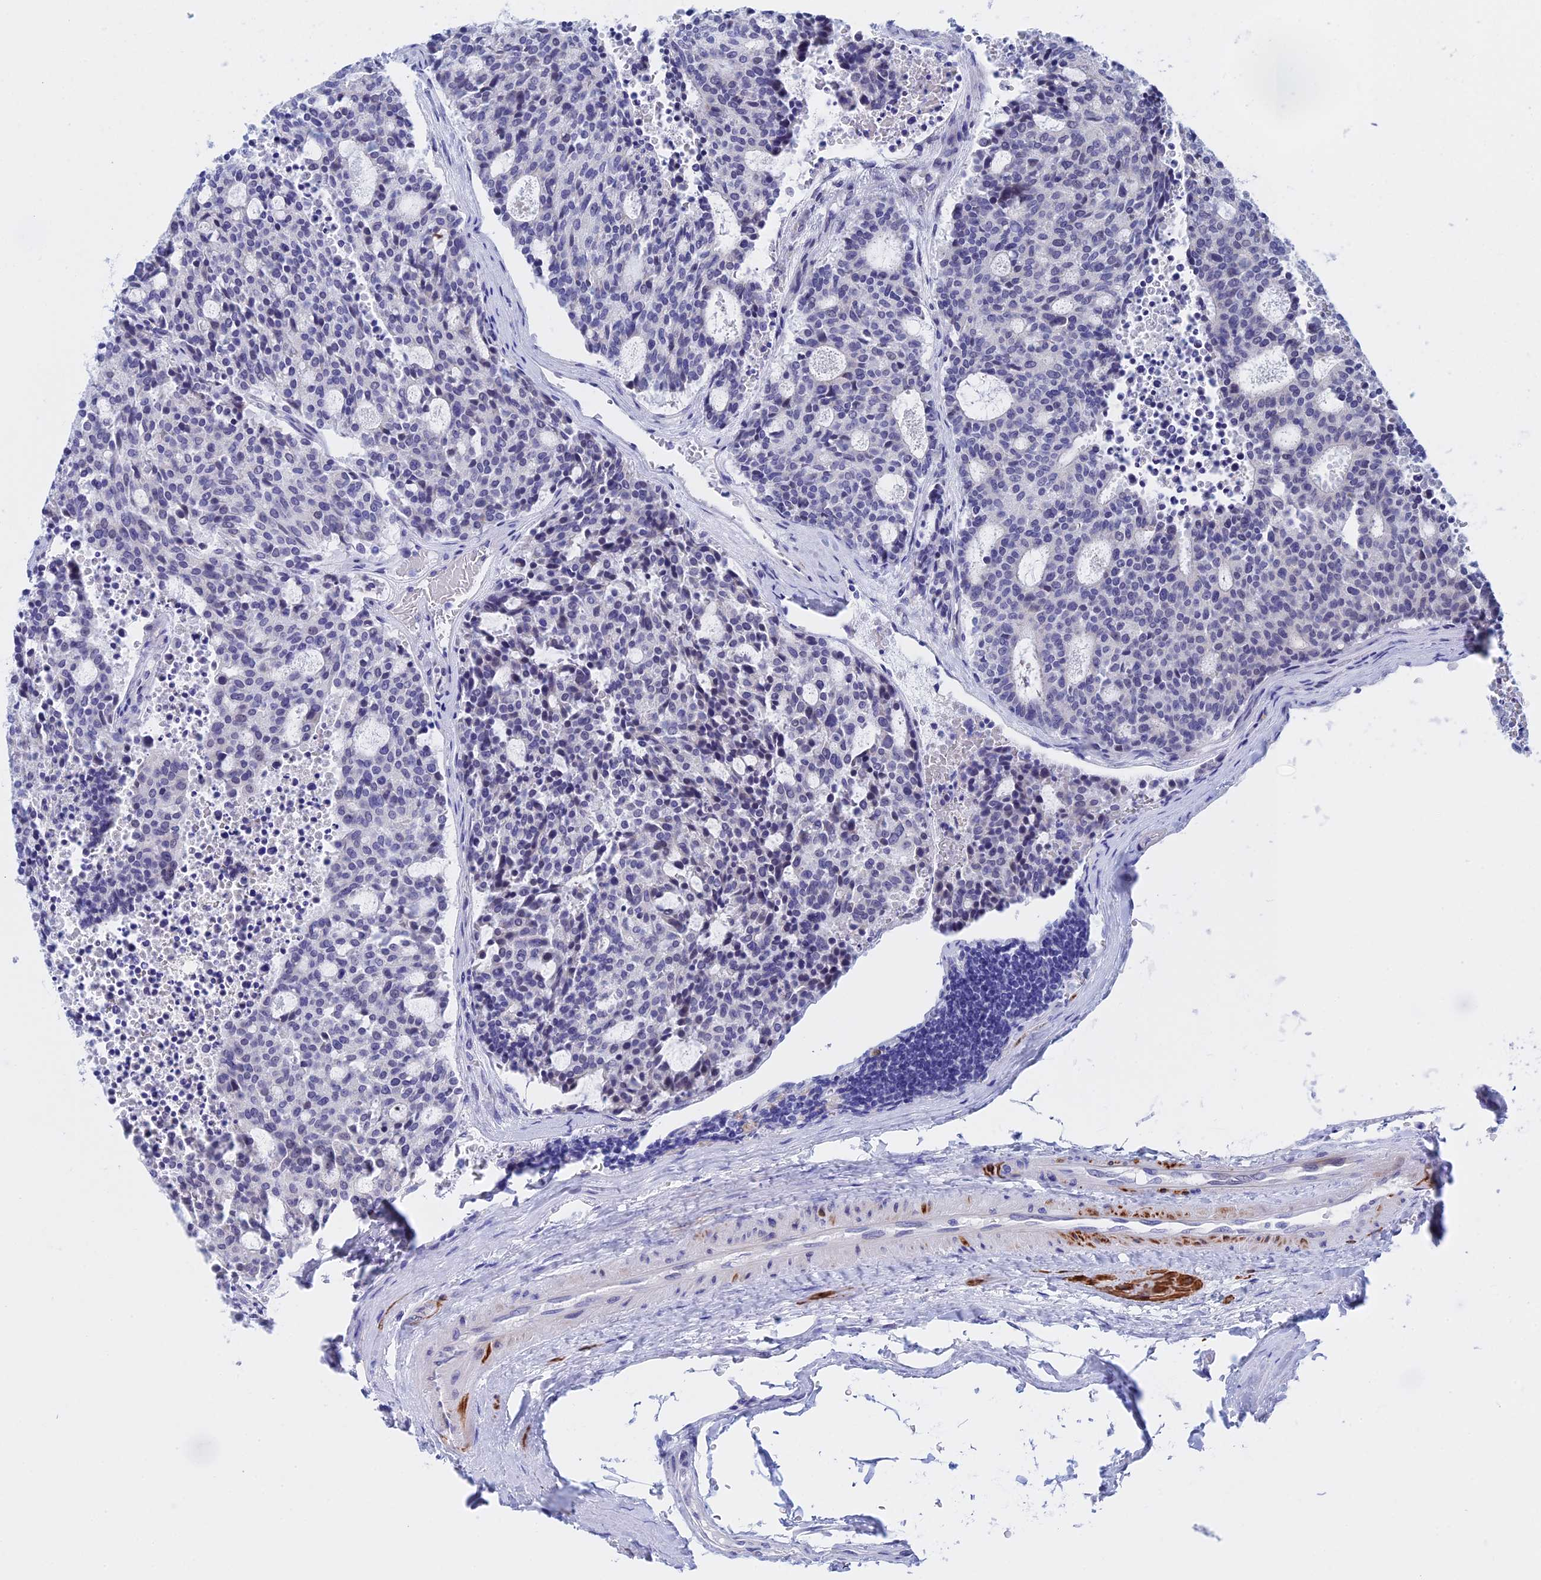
{"staining": {"intensity": "negative", "quantity": "none", "location": "none"}, "tissue": "carcinoid", "cell_type": "Tumor cells", "image_type": "cancer", "snomed": [{"axis": "morphology", "description": "Carcinoid, malignant, NOS"}, {"axis": "topography", "description": "Pancreas"}], "caption": "Tumor cells show no significant expression in carcinoid.", "gene": "WDR83", "patient": {"sex": "female", "age": 54}}